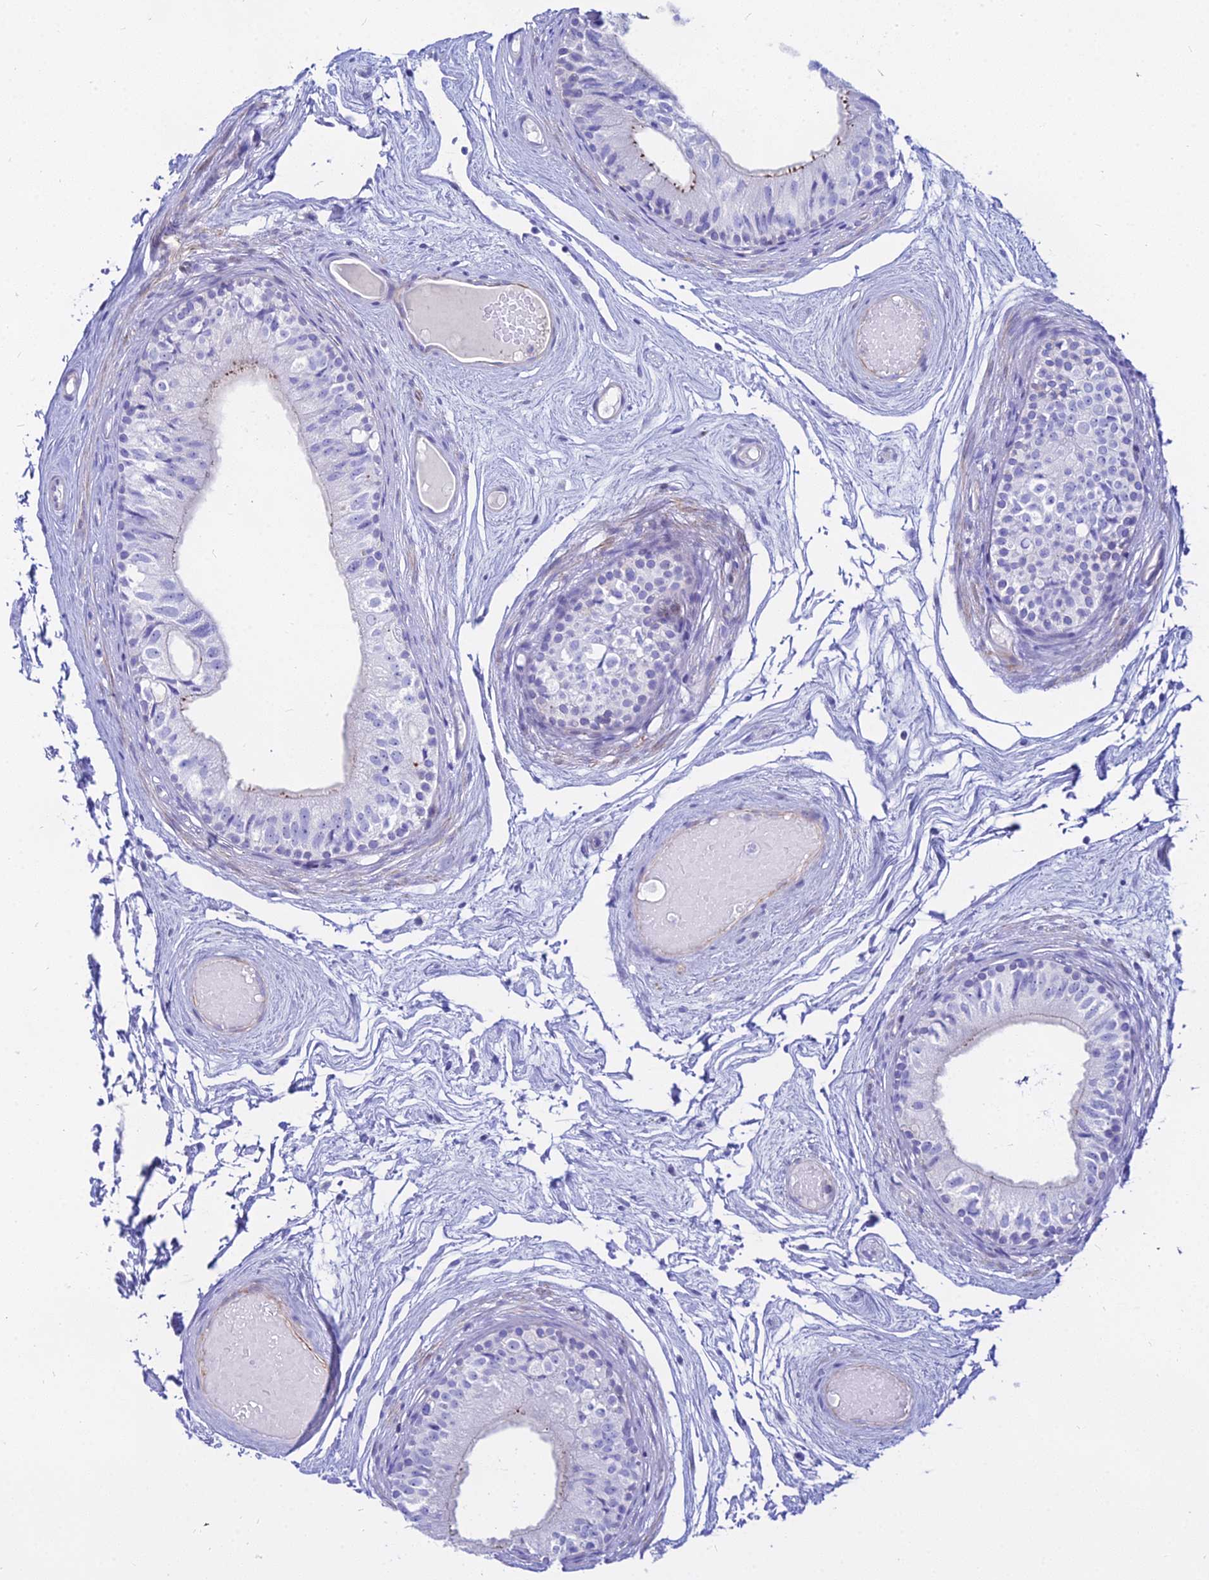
{"staining": {"intensity": "negative", "quantity": "none", "location": "none"}, "tissue": "epididymis", "cell_type": "Glandular cells", "image_type": "normal", "snomed": [{"axis": "morphology", "description": "Normal tissue, NOS"}, {"axis": "topography", "description": "Epididymis"}], "caption": "This is an immunohistochemistry micrograph of unremarkable epididymis. There is no positivity in glandular cells.", "gene": "DLX1", "patient": {"sex": "male", "age": 79}}